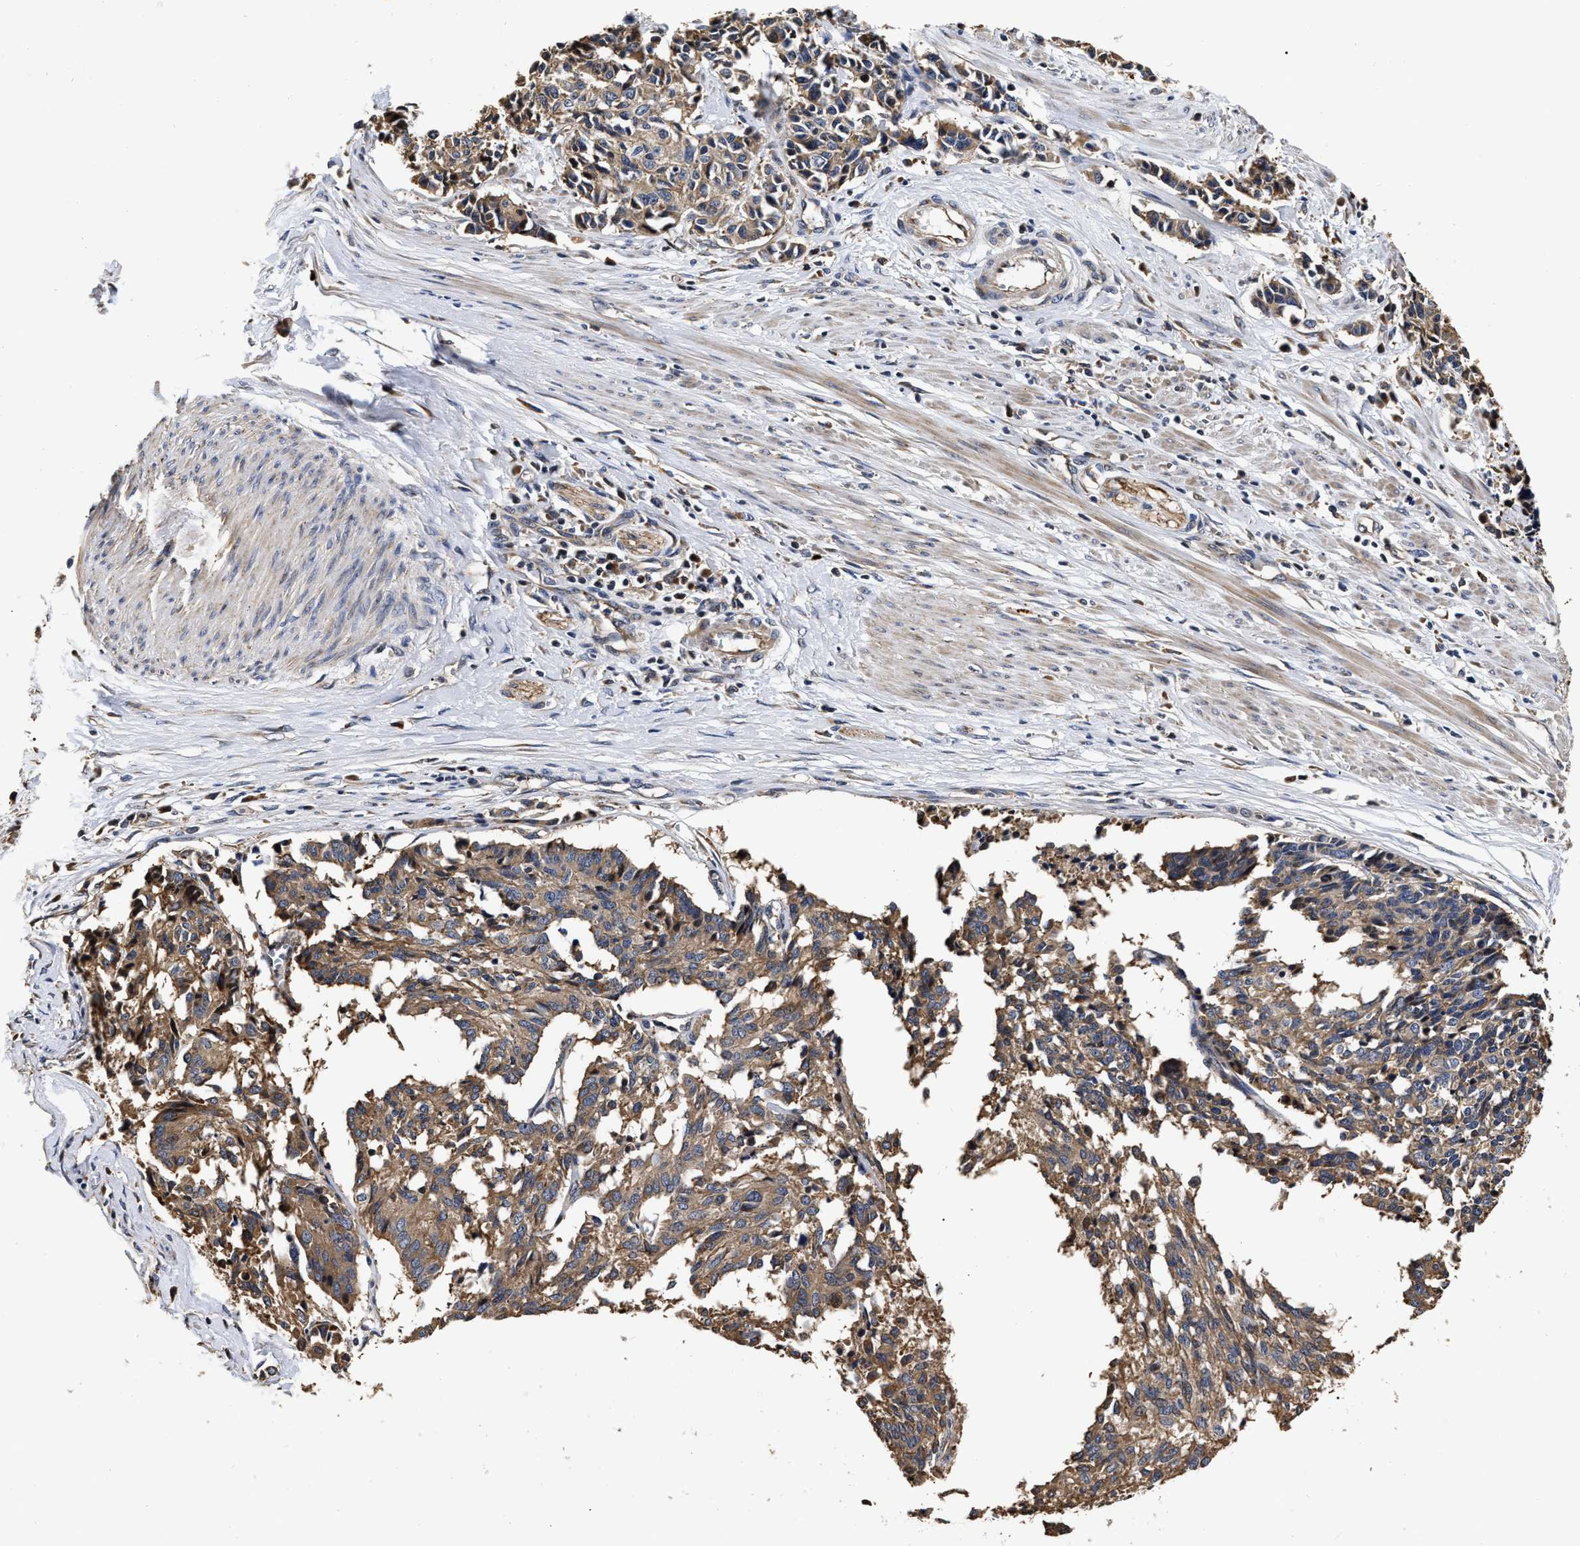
{"staining": {"intensity": "moderate", "quantity": ">75%", "location": "cytoplasmic/membranous"}, "tissue": "cervical cancer", "cell_type": "Tumor cells", "image_type": "cancer", "snomed": [{"axis": "morphology", "description": "Squamous cell carcinoma, NOS"}, {"axis": "topography", "description": "Cervix"}], "caption": "Immunohistochemistry (IHC) photomicrograph of neoplastic tissue: human cervical cancer stained using immunohistochemistry (IHC) reveals medium levels of moderate protein expression localized specifically in the cytoplasmic/membranous of tumor cells, appearing as a cytoplasmic/membranous brown color.", "gene": "ABCG8", "patient": {"sex": "female", "age": 35}}